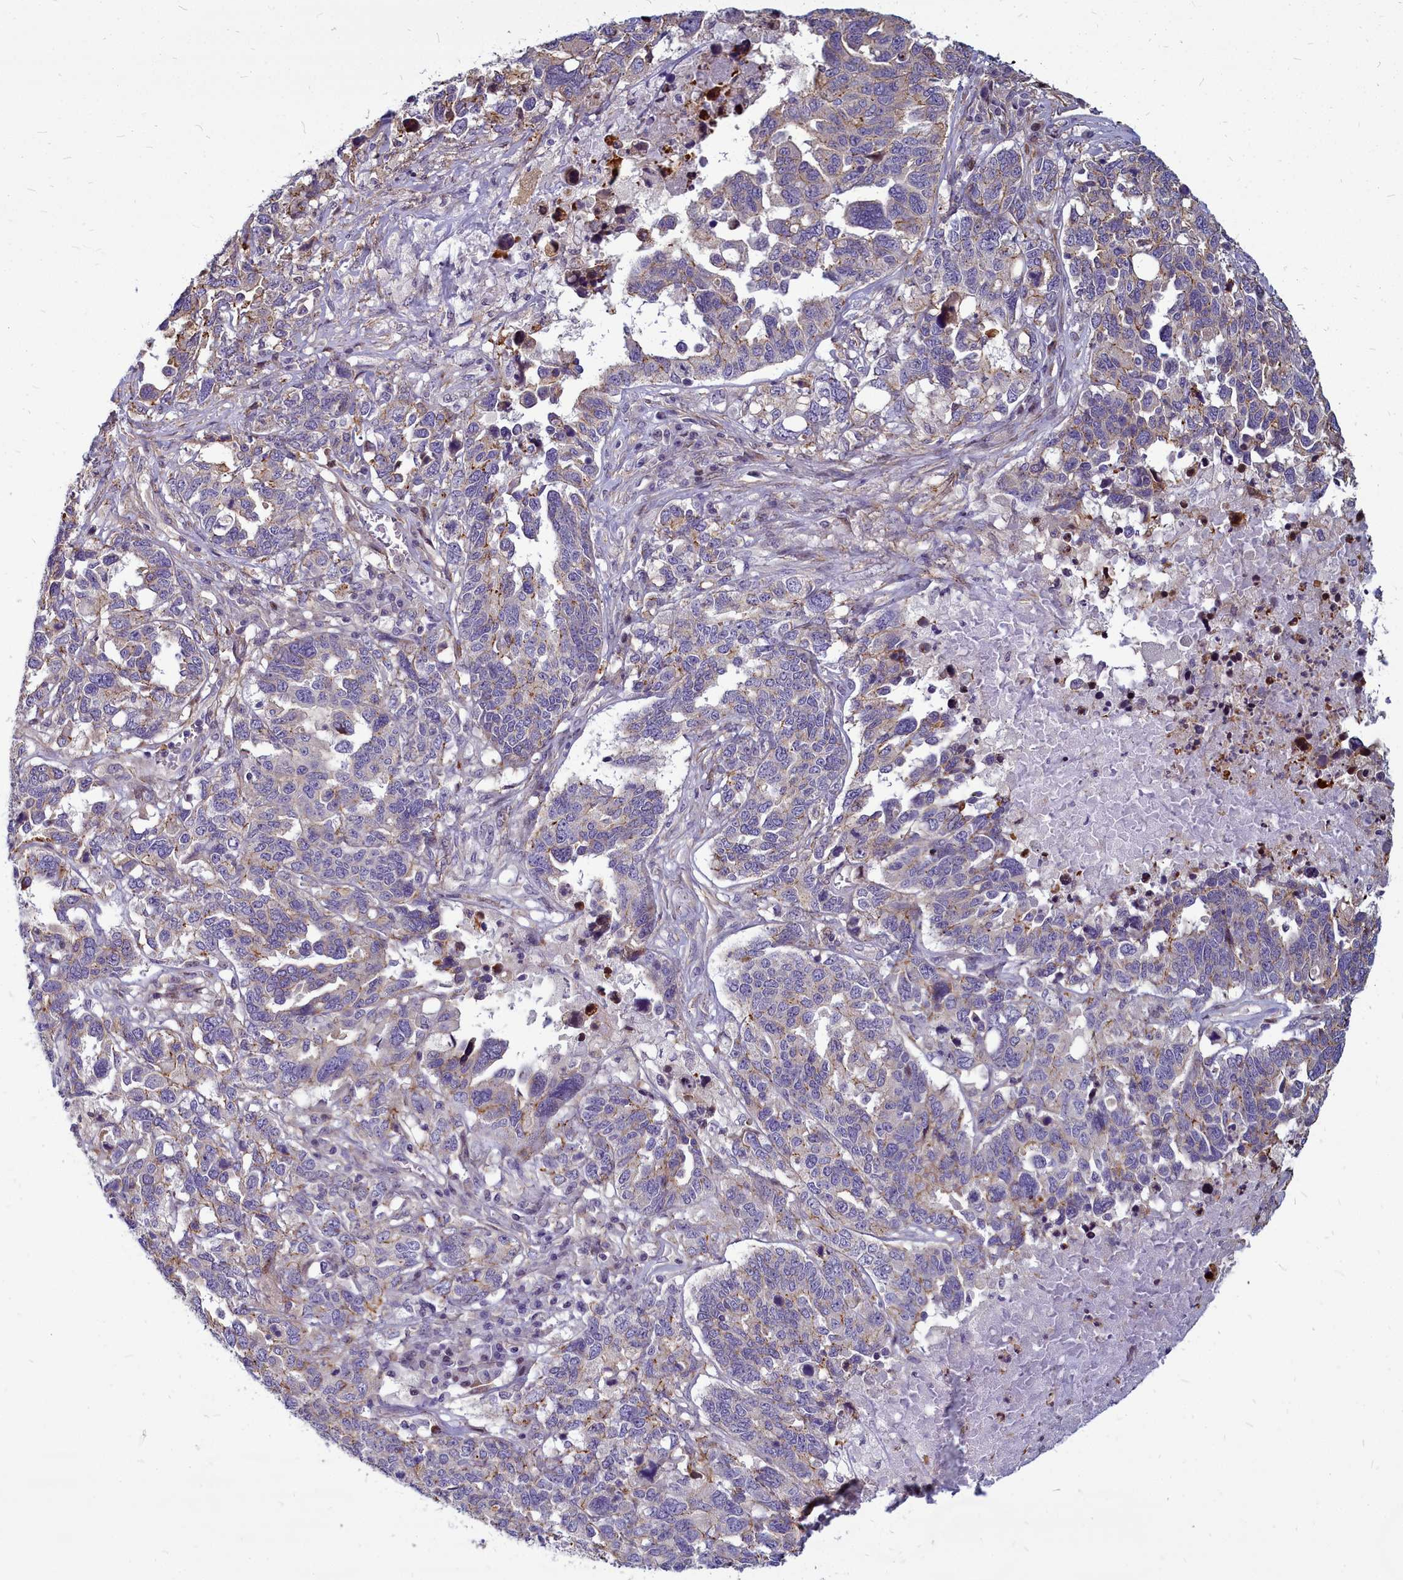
{"staining": {"intensity": "negative", "quantity": "none", "location": "none"}, "tissue": "ovarian cancer", "cell_type": "Tumor cells", "image_type": "cancer", "snomed": [{"axis": "morphology", "description": "Carcinoma, endometroid"}, {"axis": "topography", "description": "Ovary"}], "caption": "Immunohistochemistry (IHC) photomicrograph of human ovarian cancer (endometroid carcinoma) stained for a protein (brown), which displays no positivity in tumor cells.", "gene": "TTC5", "patient": {"sex": "female", "age": 62}}